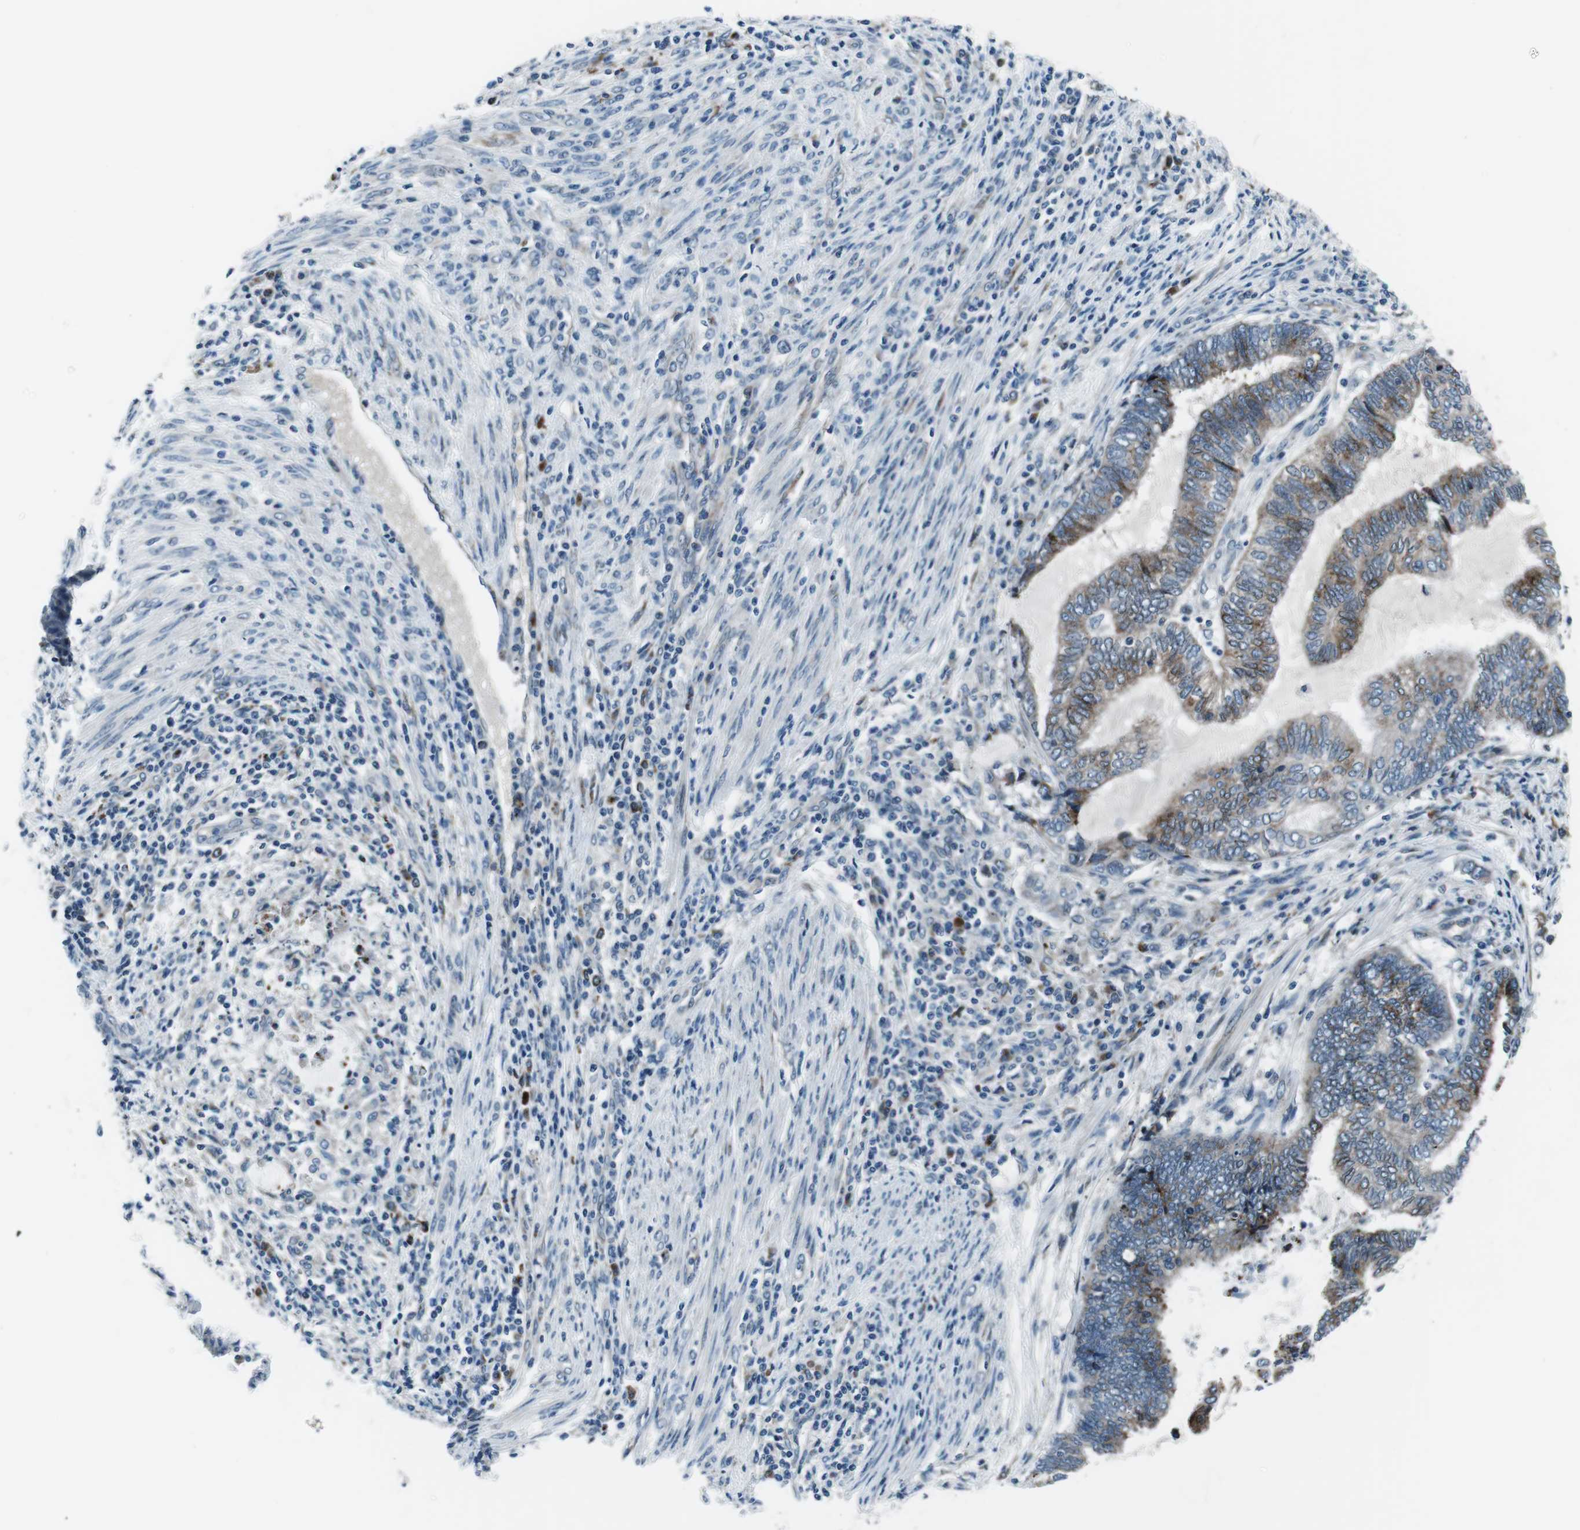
{"staining": {"intensity": "moderate", "quantity": "25%-75%", "location": "cytoplasmic/membranous"}, "tissue": "endometrial cancer", "cell_type": "Tumor cells", "image_type": "cancer", "snomed": [{"axis": "morphology", "description": "Adenocarcinoma, NOS"}, {"axis": "topography", "description": "Uterus"}, {"axis": "topography", "description": "Endometrium"}], "caption": "This histopathology image exhibits immunohistochemistry staining of human endometrial cancer, with medium moderate cytoplasmic/membranous staining in approximately 25%-75% of tumor cells.", "gene": "NUCB2", "patient": {"sex": "female", "age": 70}}